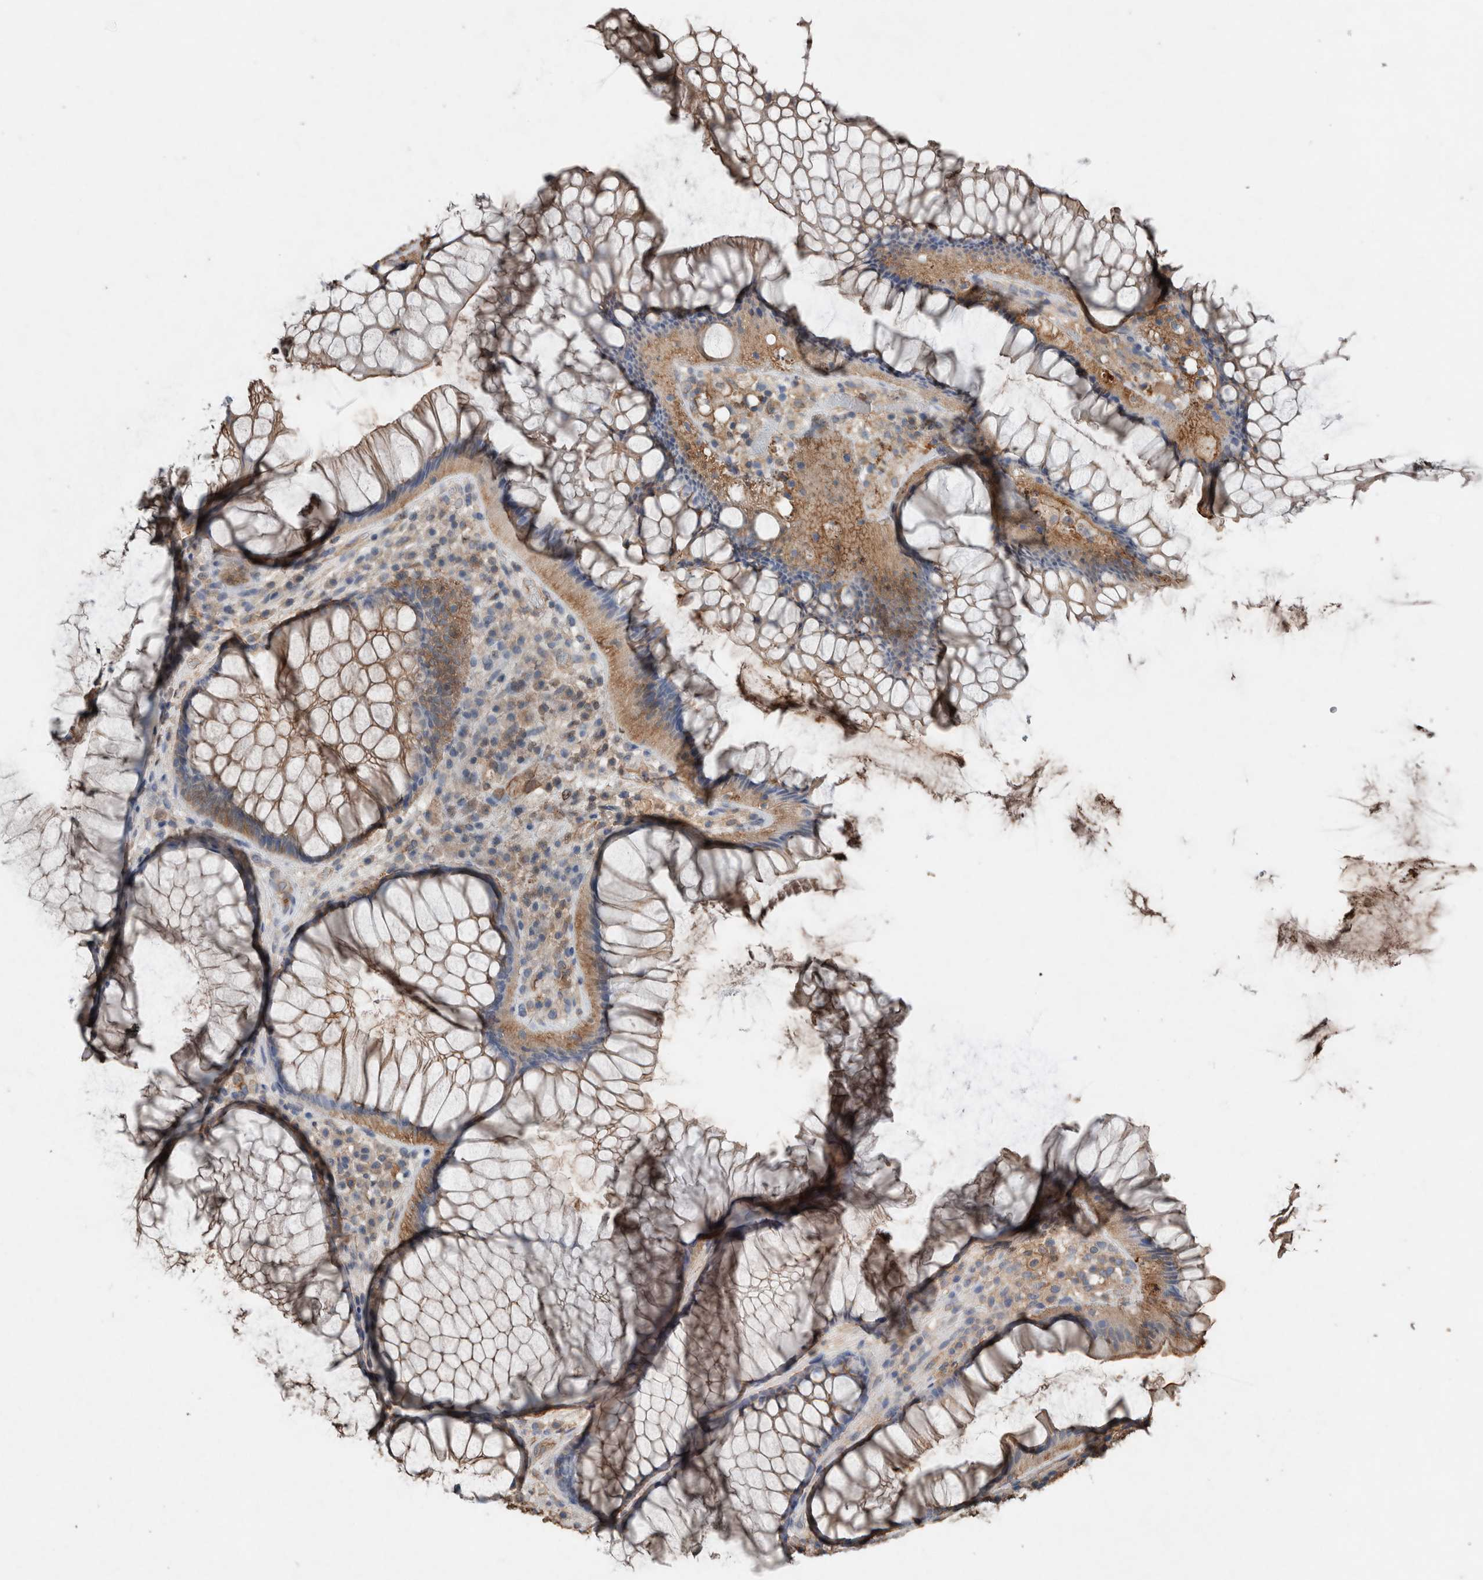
{"staining": {"intensity": "moderate", "quantity": ">75%", "location": "cytoplasmic/membranous"}, "tissue": "rectum", "cell_type": "Glandular cells", "image_type": "normal", "snomed": [{"axis": "morphology", "description": "Normal tissue, NOS"}, {"axis": "topography", "description": "Rectum"}], "caption": "Protein expression analysis of benign human rectum reveals moderate cytoplasmic/membranous staining in approximately >75% of glandular cells.", "gene": "S100A10", "patient": {"sex": "male", "age": 51}}